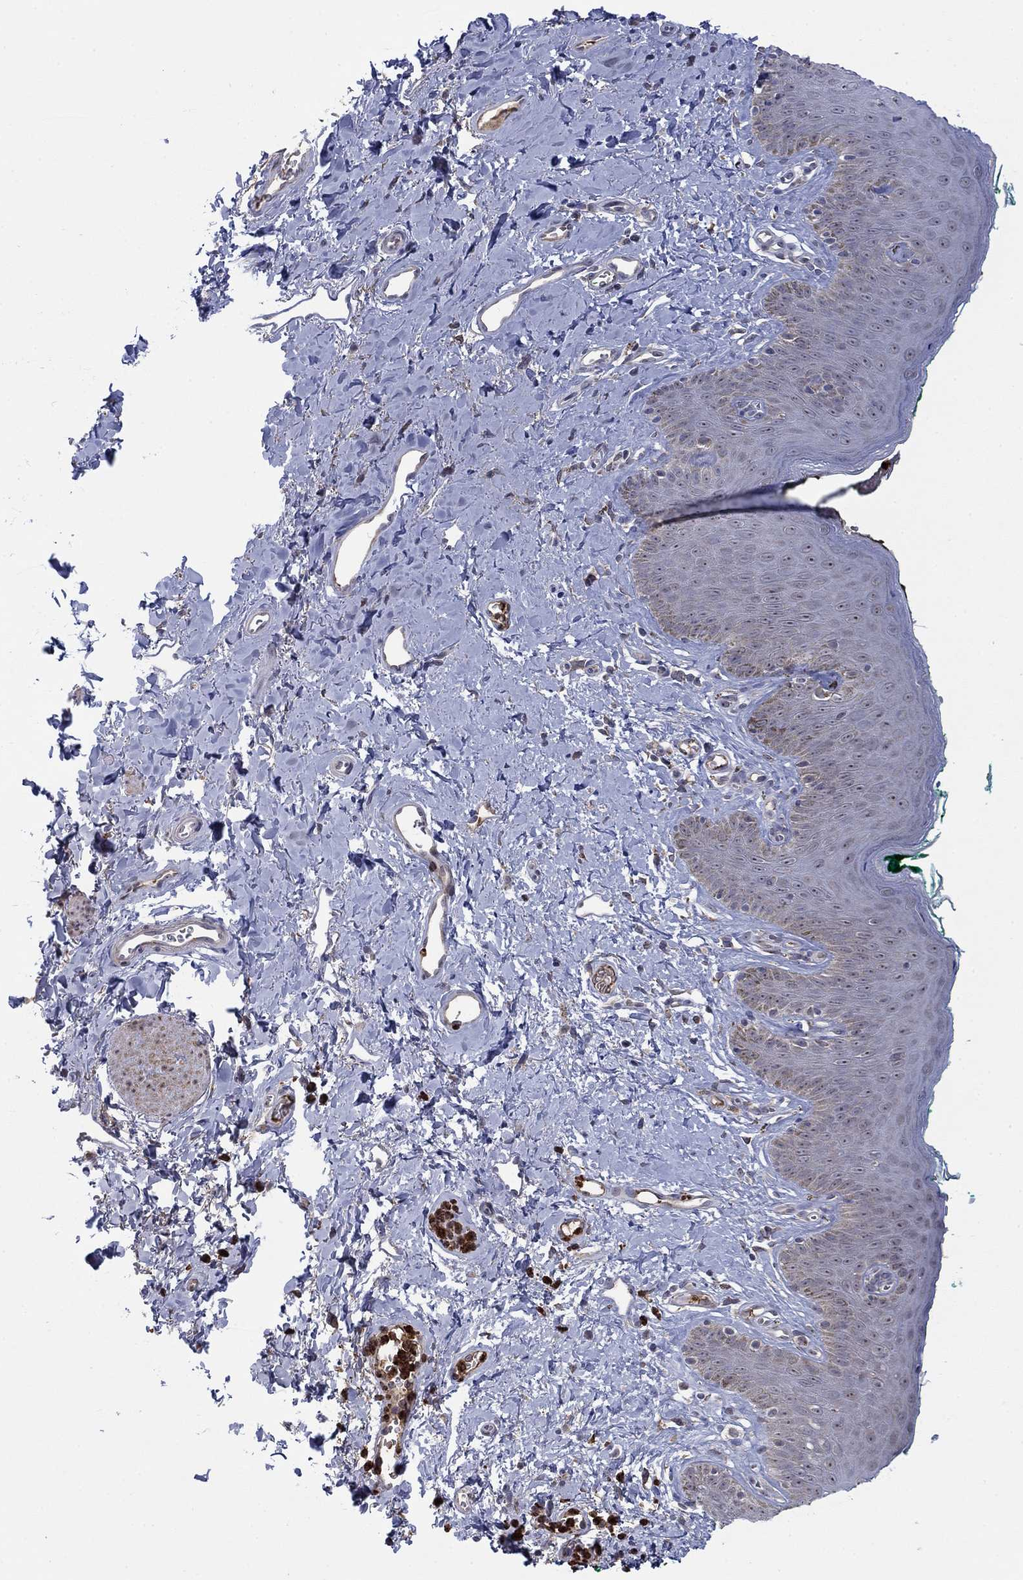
{"staining": {"intensity": "negative", "quantity": "none", "location": "none"}, "tissue": "skin", "cell_type": "Epidermal cells", "image_type": "normal", "snomed": [{"axis": "morphology", "description": "Normal tissue, NOS"}, {"axis": "topography", "description": "Vulva"}], "caption": "IHC of unremarkable skin demonstrates no positivity in epidermal cells.", "gene": "MTRFR", "patient": {"sex": "female", "age": 66}}